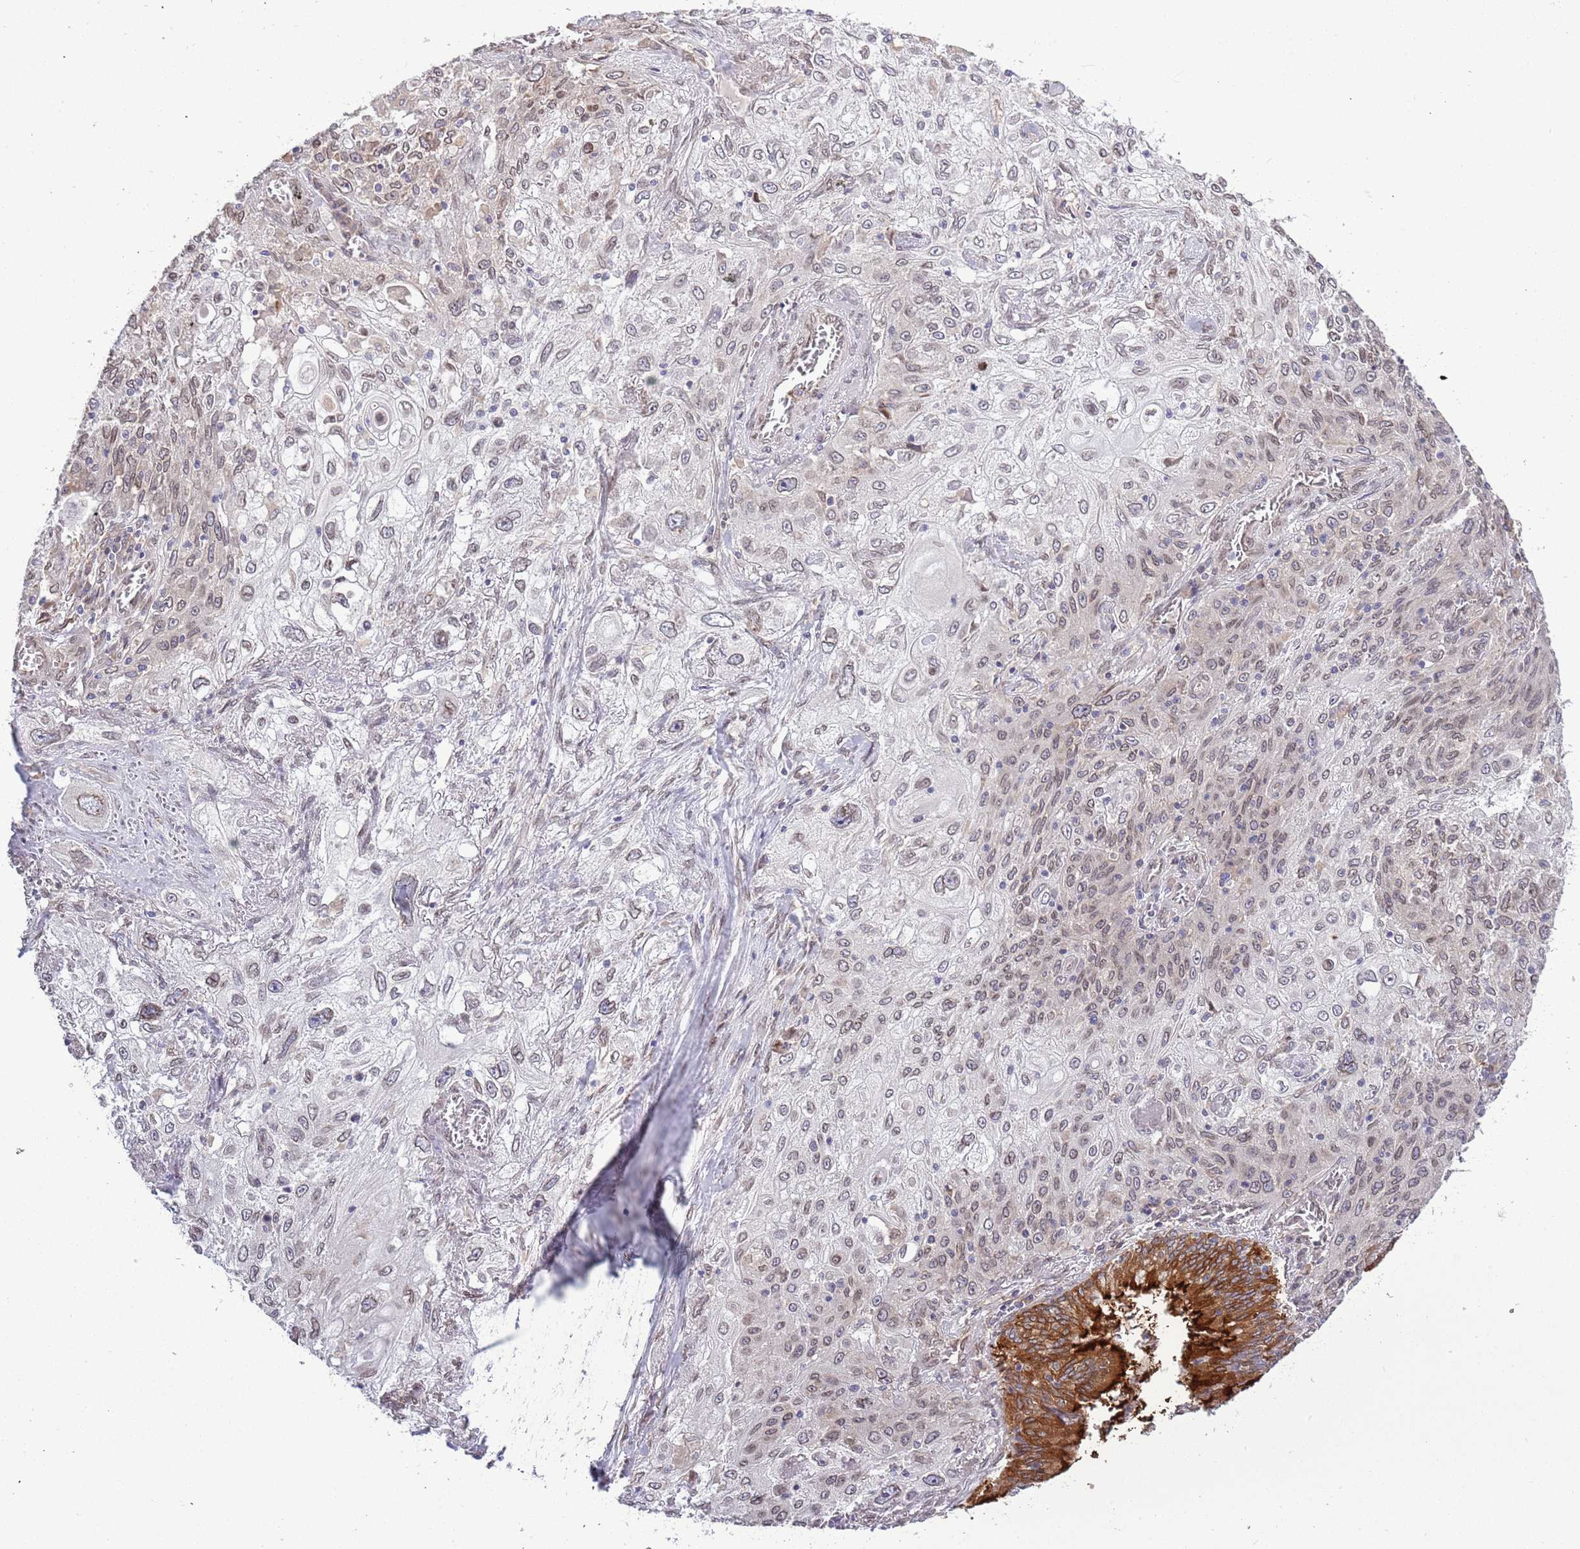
{"staining": {"intensity": "weak", "quantity": "25%-75%", "location": "cytoplasmic/membranous,nuclear"}, "tissue": "lung cancer", "cell_type": "Tumor cells", "image_type": "cancer", "snomed": [{"axis": "morphology", "description": "Squamous cell carcinoma, NOS"}, {"axis": "topography", "description": "Lung"}], "caption": "An image of human lung cancer (squamous cell carcinoma) stained for a protein shows weak cytoplasmic/membranous and nuclear brown staining in tumor cells. The staining was performed using DAB to visualize the protein expression in brown, while the nuclei were stained in blue with hematoxylin (Magnification: 20x).", "gene": "ZNF665", "patient": {"sex": "female", "age": 69}}